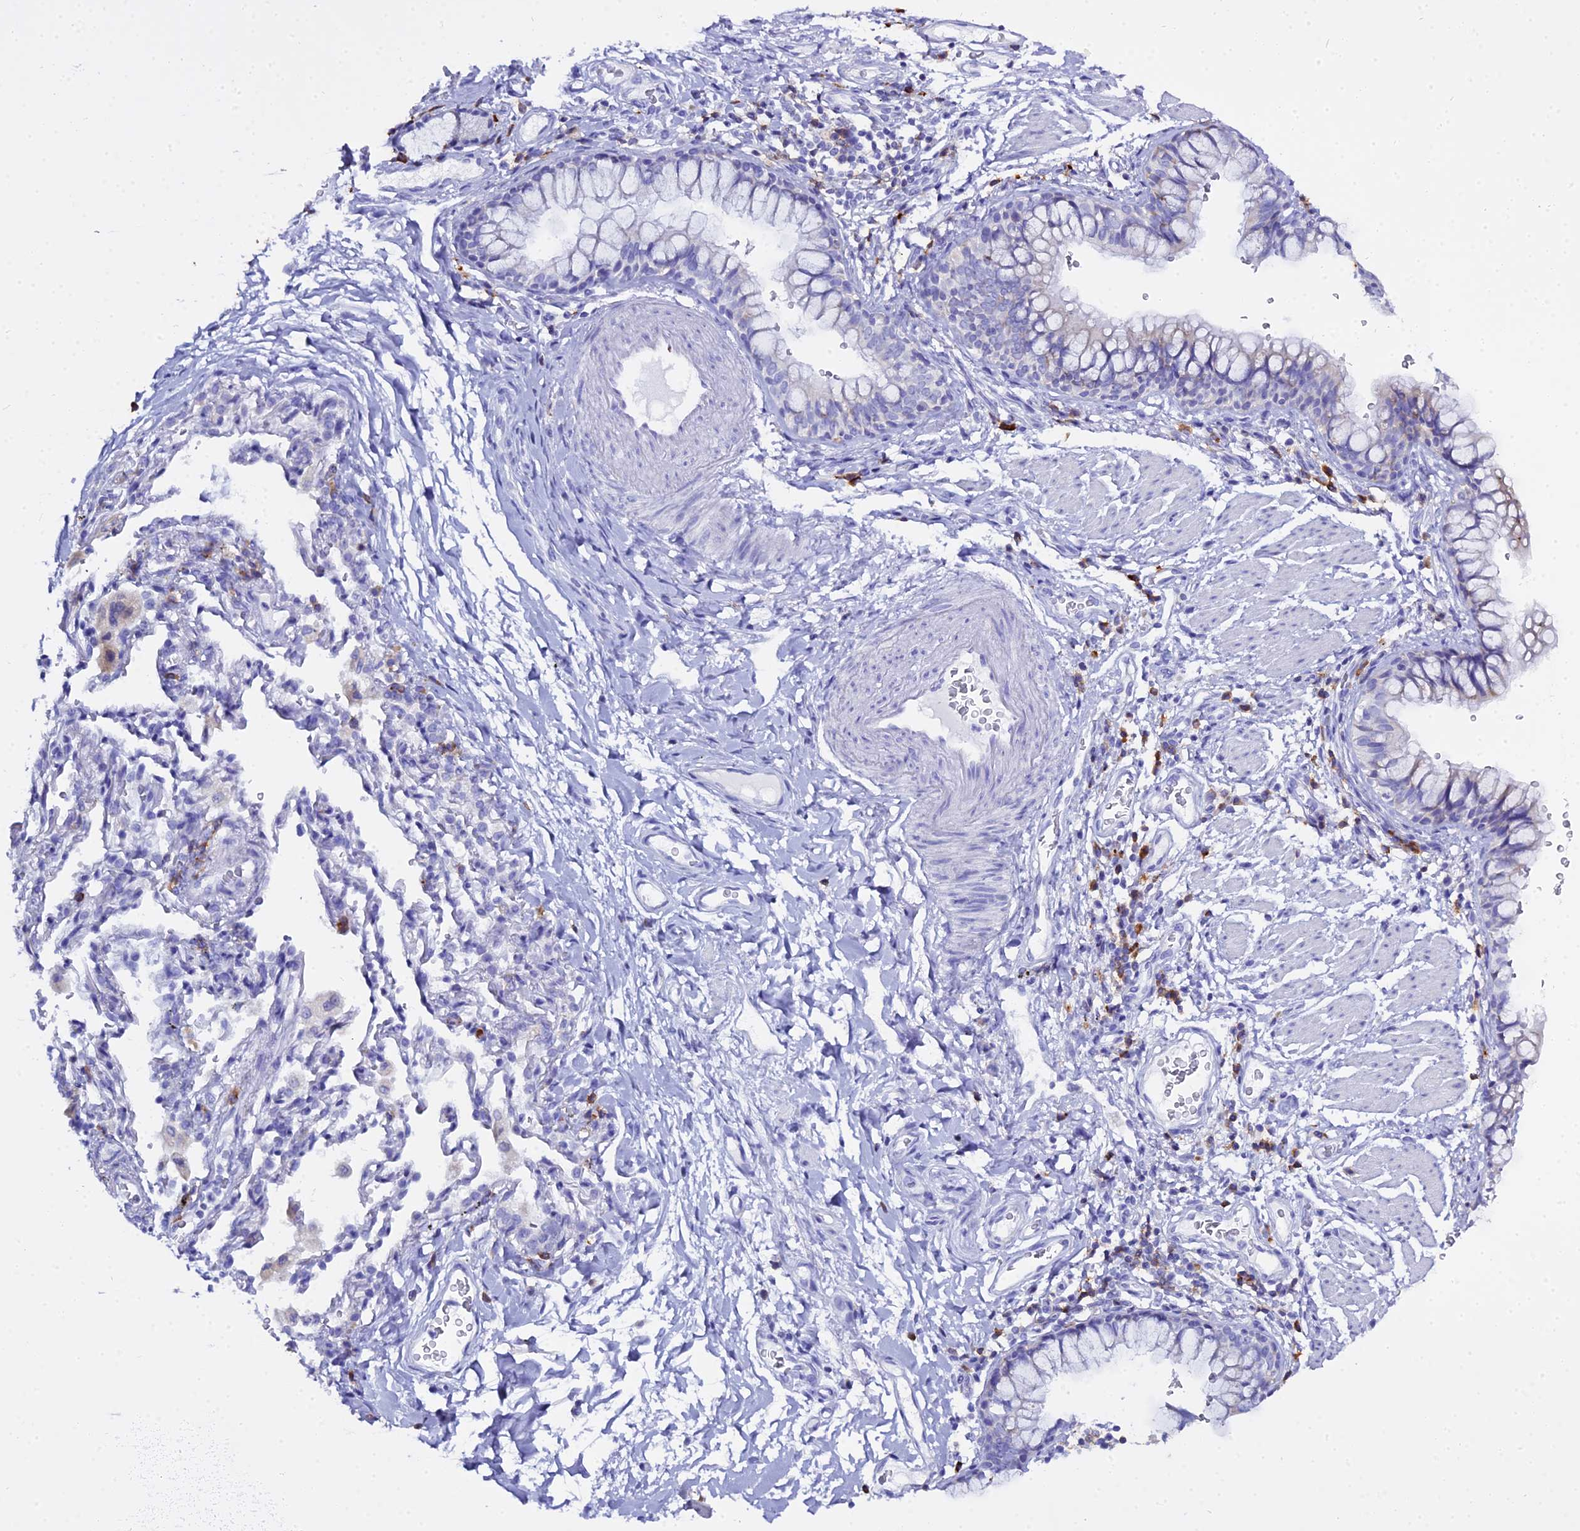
{"staining": {"intensity": "negative", "quantity": "none", "location": "none"}, "tissue": "bronchus", "cell_type": "Respiratory epithelial cells", "image_type": "normal", "snomed": [{"axis": "morphology", "description": "Normal tissue, NOS"}, {"axis": "topography", "description": "Cartilage tissue"}, {"axis": "topography", "description": "Bronchus"}], "caption": "Image shows no protein staining in respiratory epithelial cells of unremarkable bronchus. The staining was performed using DAB to visualize the protein expression in brown, while the nuclei were stained in blue with hematoxylin (Magnification: 20x).", "gene": "CD5", "patient": {"sex": "female", "age": 36}}